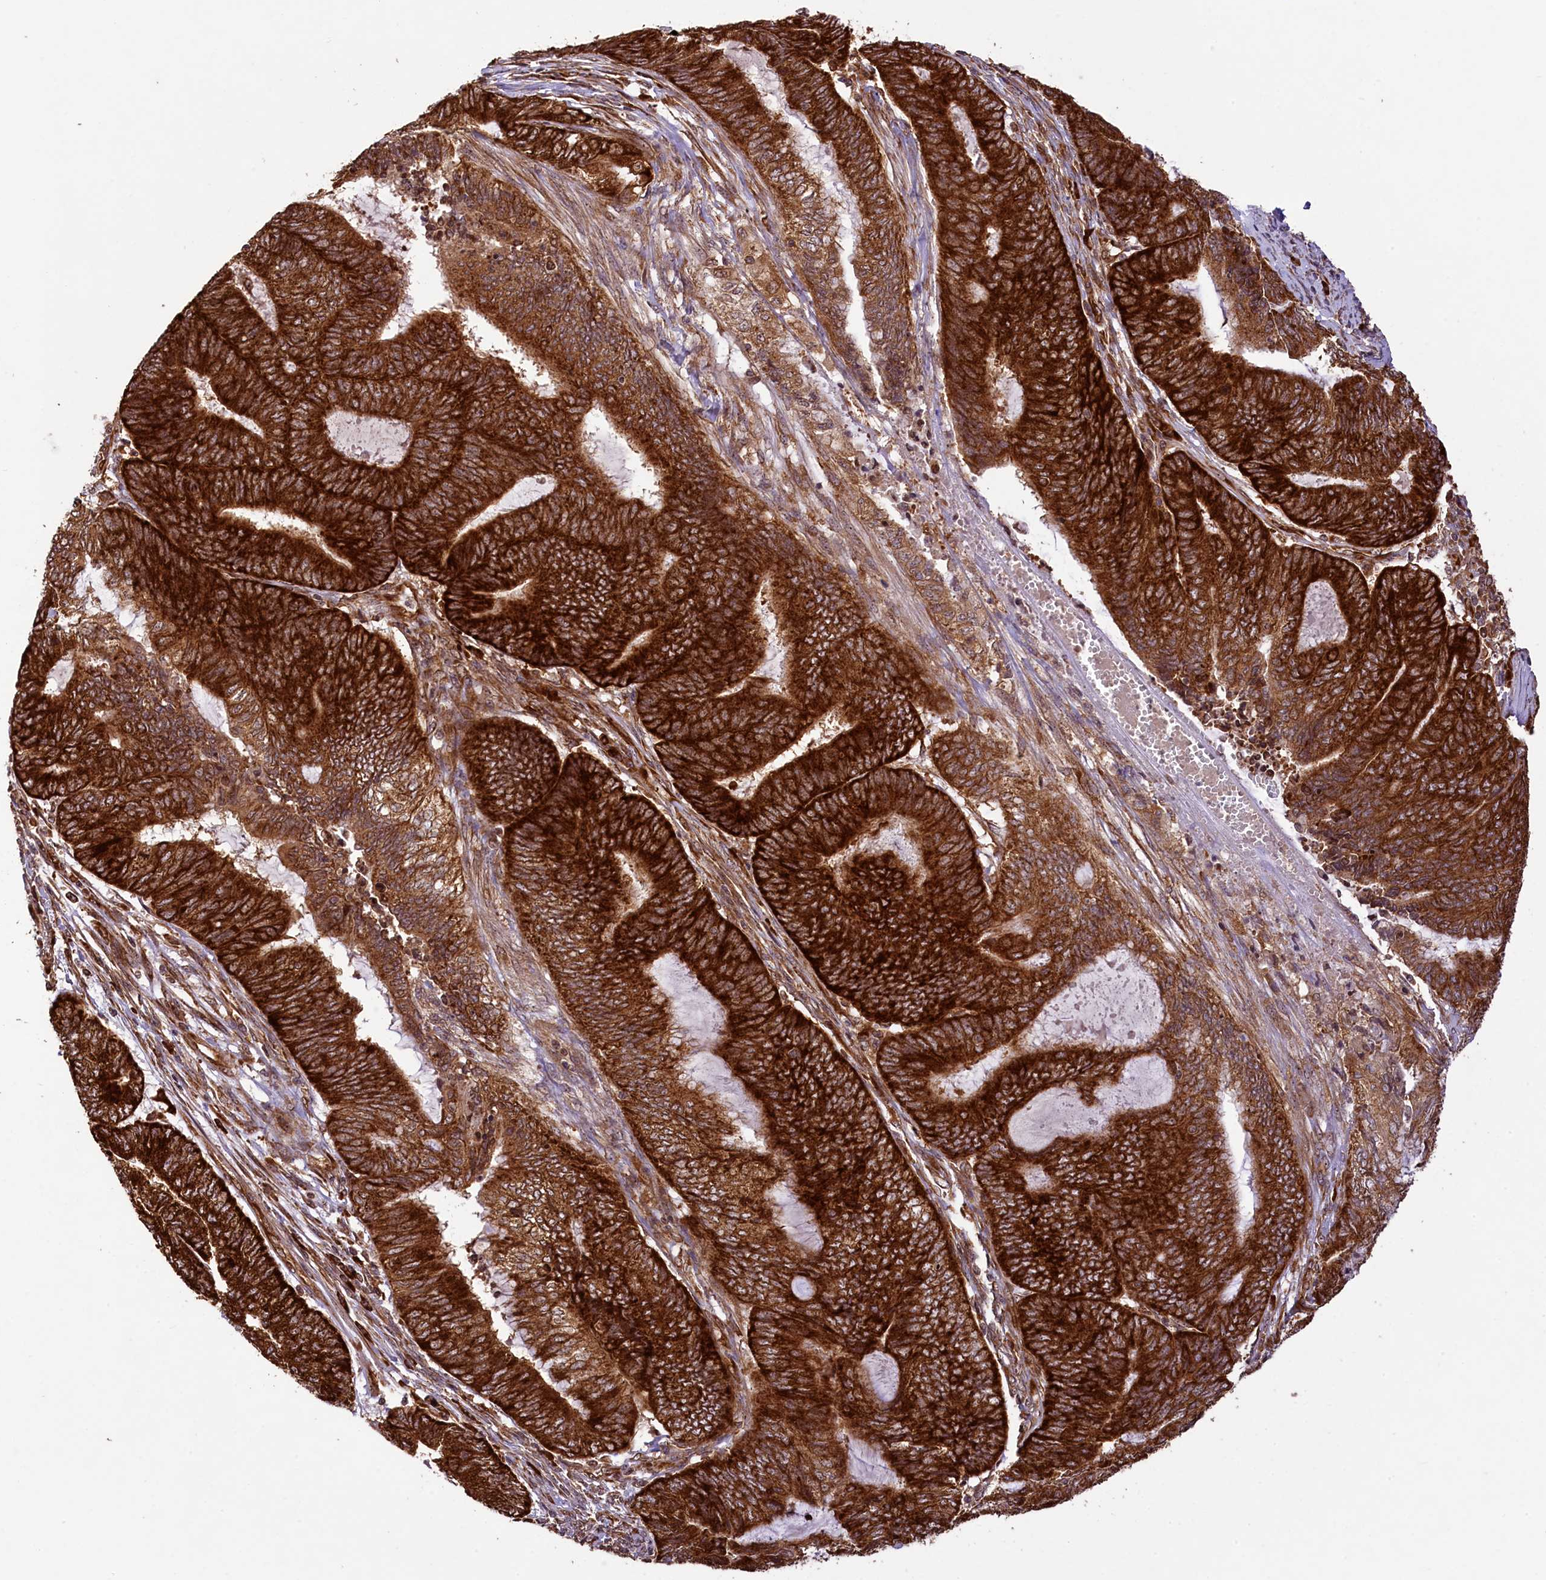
{"staining": {"intensity": "strong", "quantity": ">75%", "location": "cytoplasmic/membranous"}, "tissue": "endometrial cancer", "cell_type": "Tumor cells", "image_type": "cancer", "snomed": [{"axis": "morphology", "description": "Adenocarcinoma, NOS"}, {"axis": "topography", "description": "Uterus"}, {"axis": "topography", "description": "Endometrium"}], "caption": "Endometrial adenocarcinoma stained with immunohistochemistry displays strong cytoplasmic/membranous staining in about >75% of tumor cells.", "gene": "LARP4", "patient": {"sex": "female", "age": 70}}